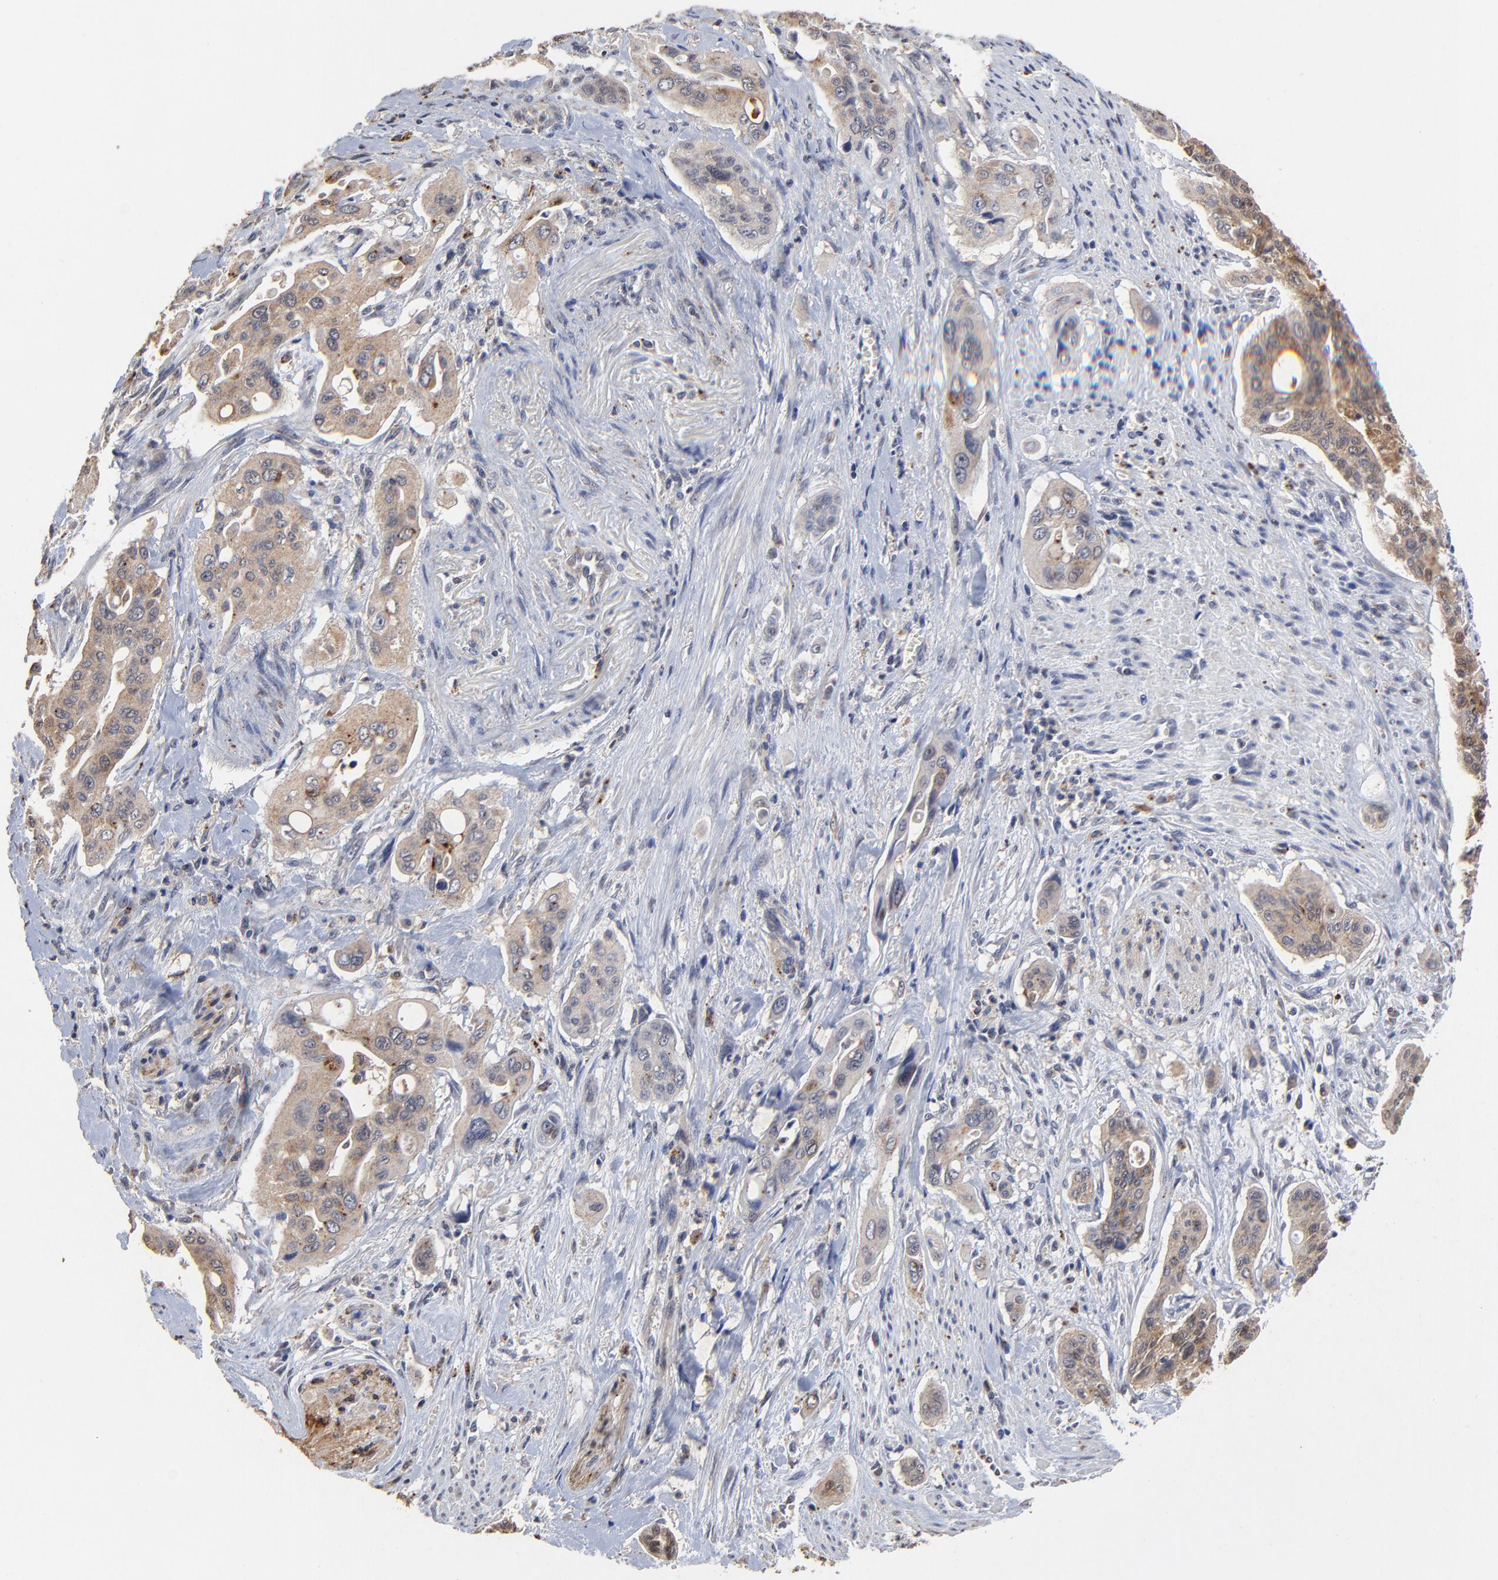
{"staining": {"intensity": "moderate", "quantity": ">75%", "location": "cytoplasmic/membranous"}, "tissue": "pancreatic cancer", "cell_type": "Tumor cells", "image_type": "cancer", "snomed": [{"axis": "morphology", "description": "Adenocarcinoma, NOS"}, {"axis": "topography", "description": "Pancreas"}], "caption": "There is medium levels of moderate cytoplasmic/membranous positivity in tumor cells of adenocarcinoma (pancreatic), as demonstrated by immunohistochemical staining (brown color).", "gene": "LGALS3", "patient": {"sex": "male", "age": 77}}